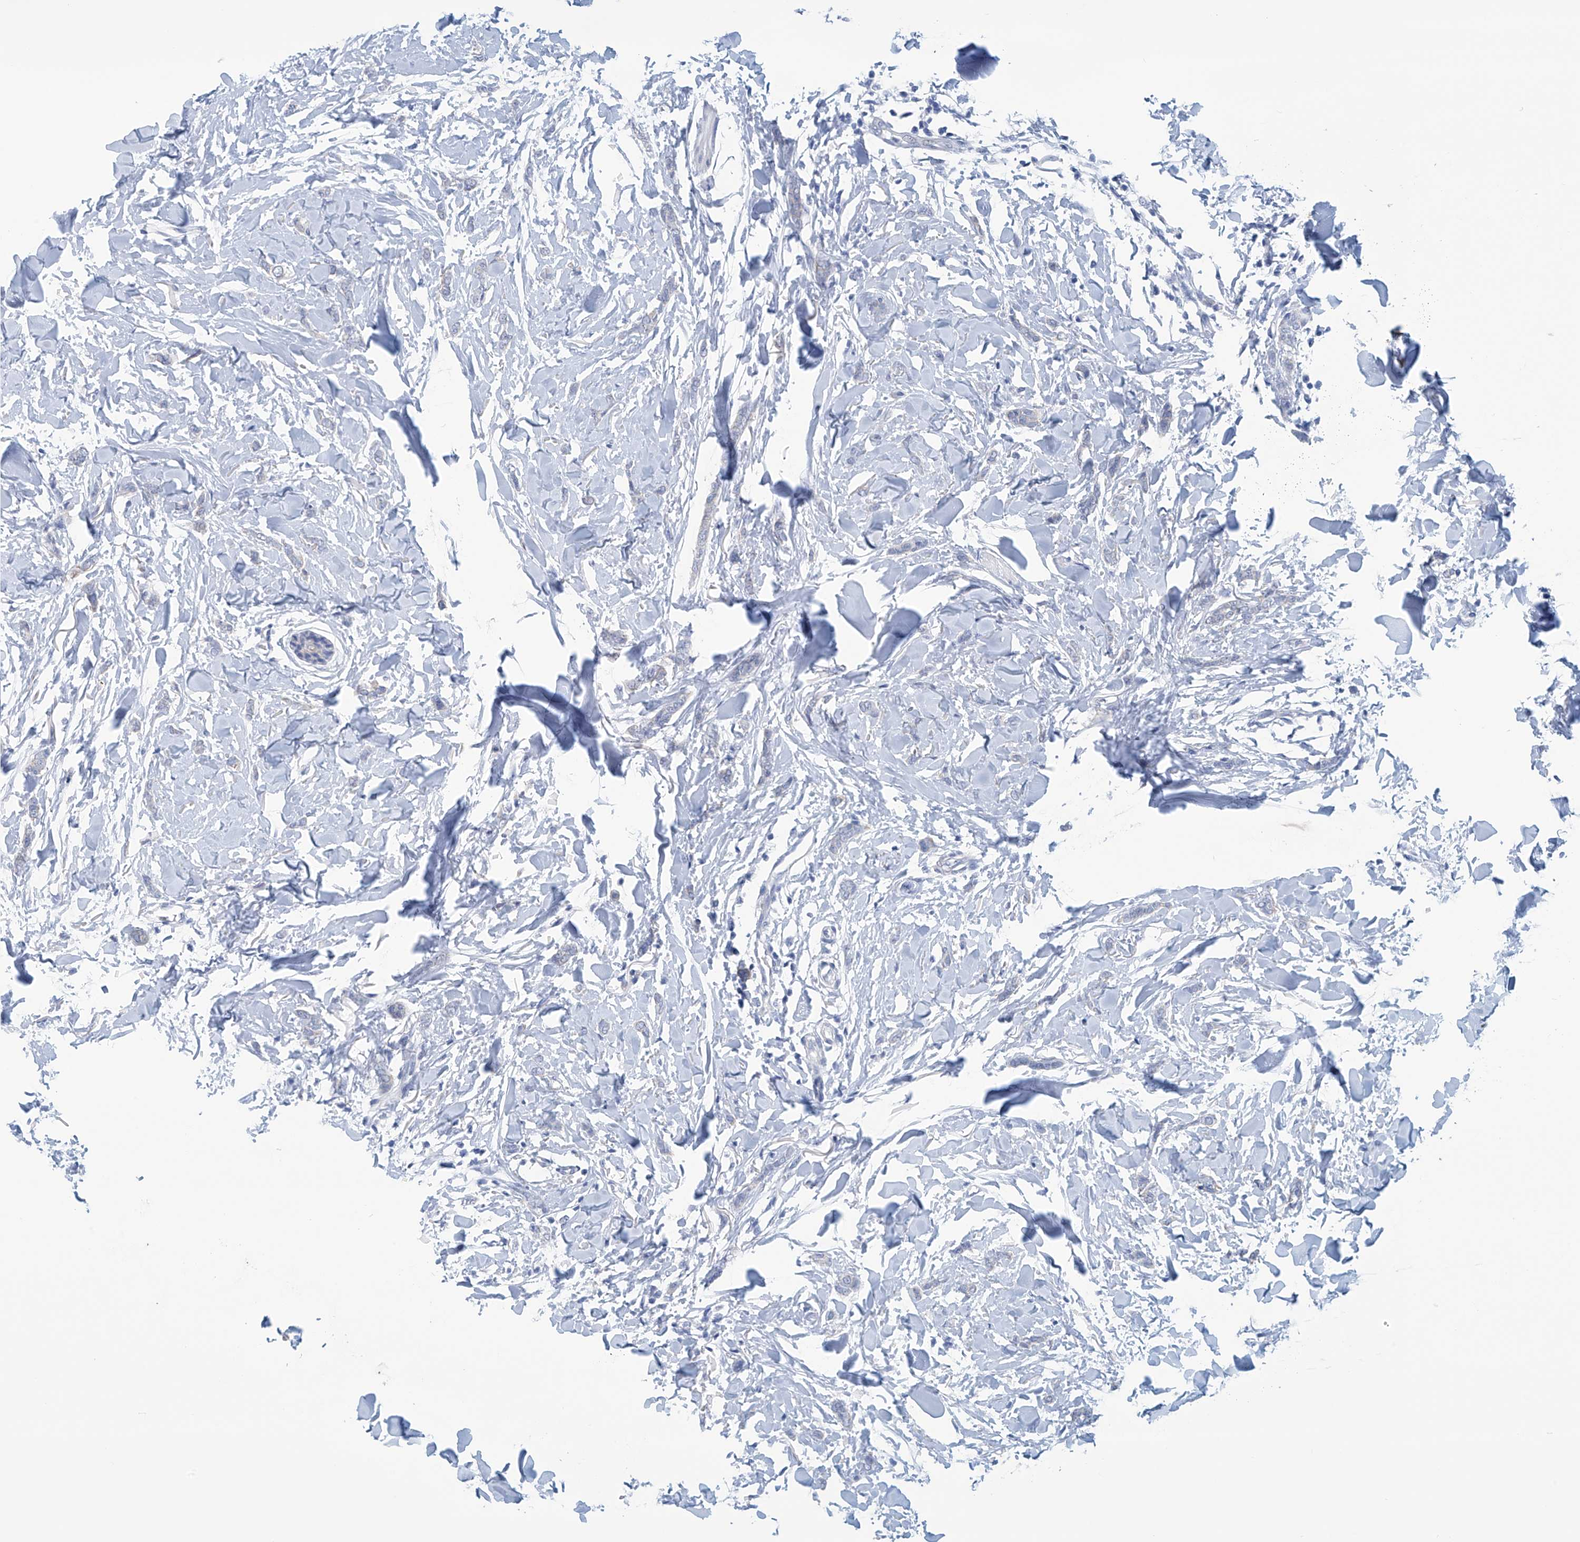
{"staining": {"intensity": "negative", "quantity": "none", "location": "none"}, "tissue": "breast cancer", "cell_type": "Tumor cells", "image_type": "cancer", "snomed": [{"axis": "morphology", "description": "Lobular carcinoma"}, {"axis": "topography", "description": "Skin"}, {"axis": "topography", "description": "Breast"}], "caption": "This is an immunohistochemistry photomicrograph of breast lobular carcinoma. There is no expression in tumor cells.", "gene": "DSP", "patient": {"sex": "female", "age": 46}}